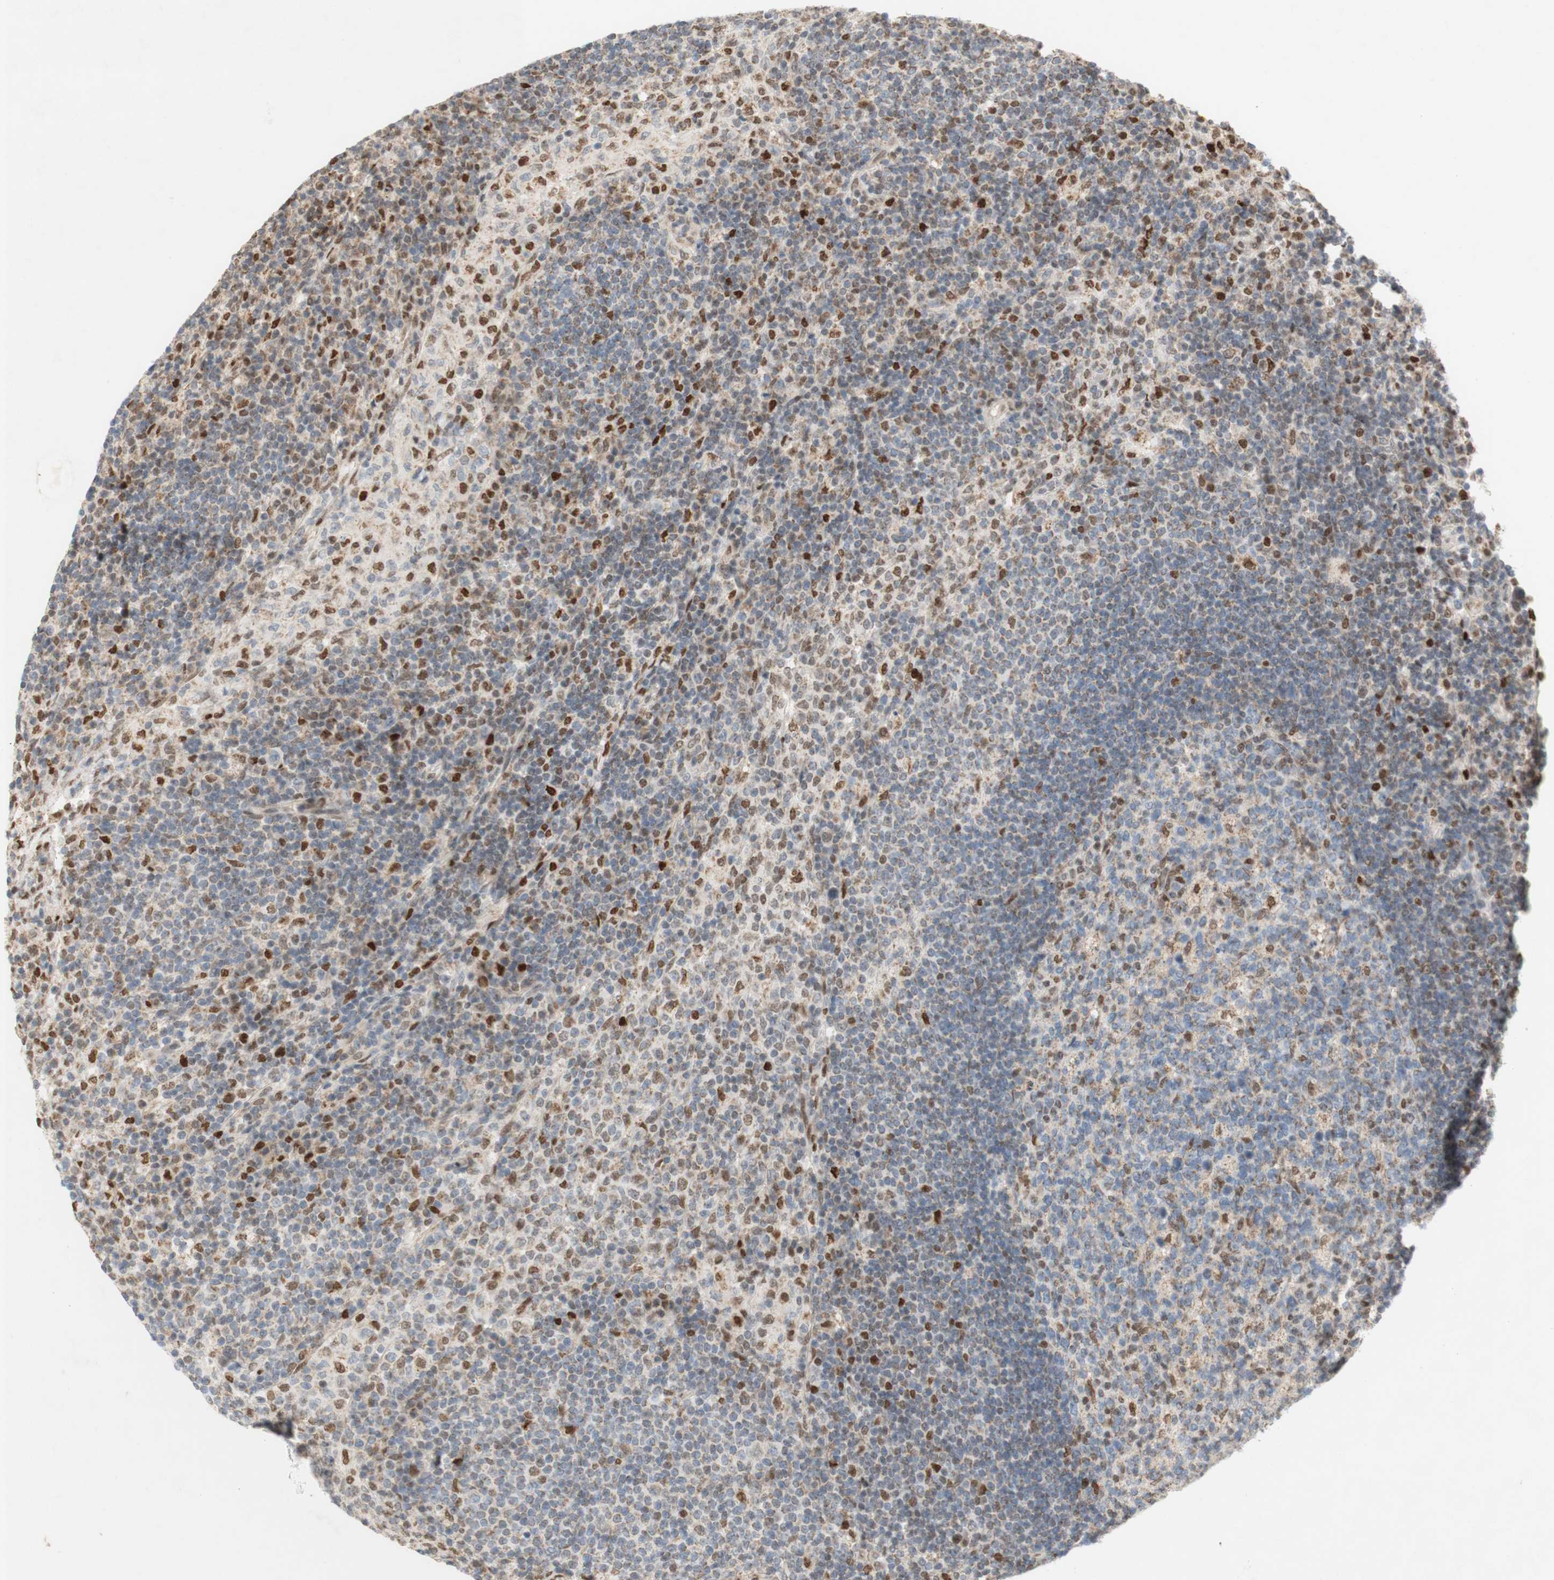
{"staining": {"intensity": "strong", "quantity": "<25%", "location": "nuclear"}, "tissue": "lymph node", "cell_type": "Germinal center cells", "image_type": "normal", "snomed": [{"axis": "morphology", "description": "Normal tissue, NOS"}, {"axis": "topography", "description": "Lymph node"}], "caption": "Lymph node stained for a protein (brown) reveals strong nuclear positive positivity in approximately <25% of germinal center cells.", "gene": "DNMT3A", "patient": {"sex": "female", "age": 53}}